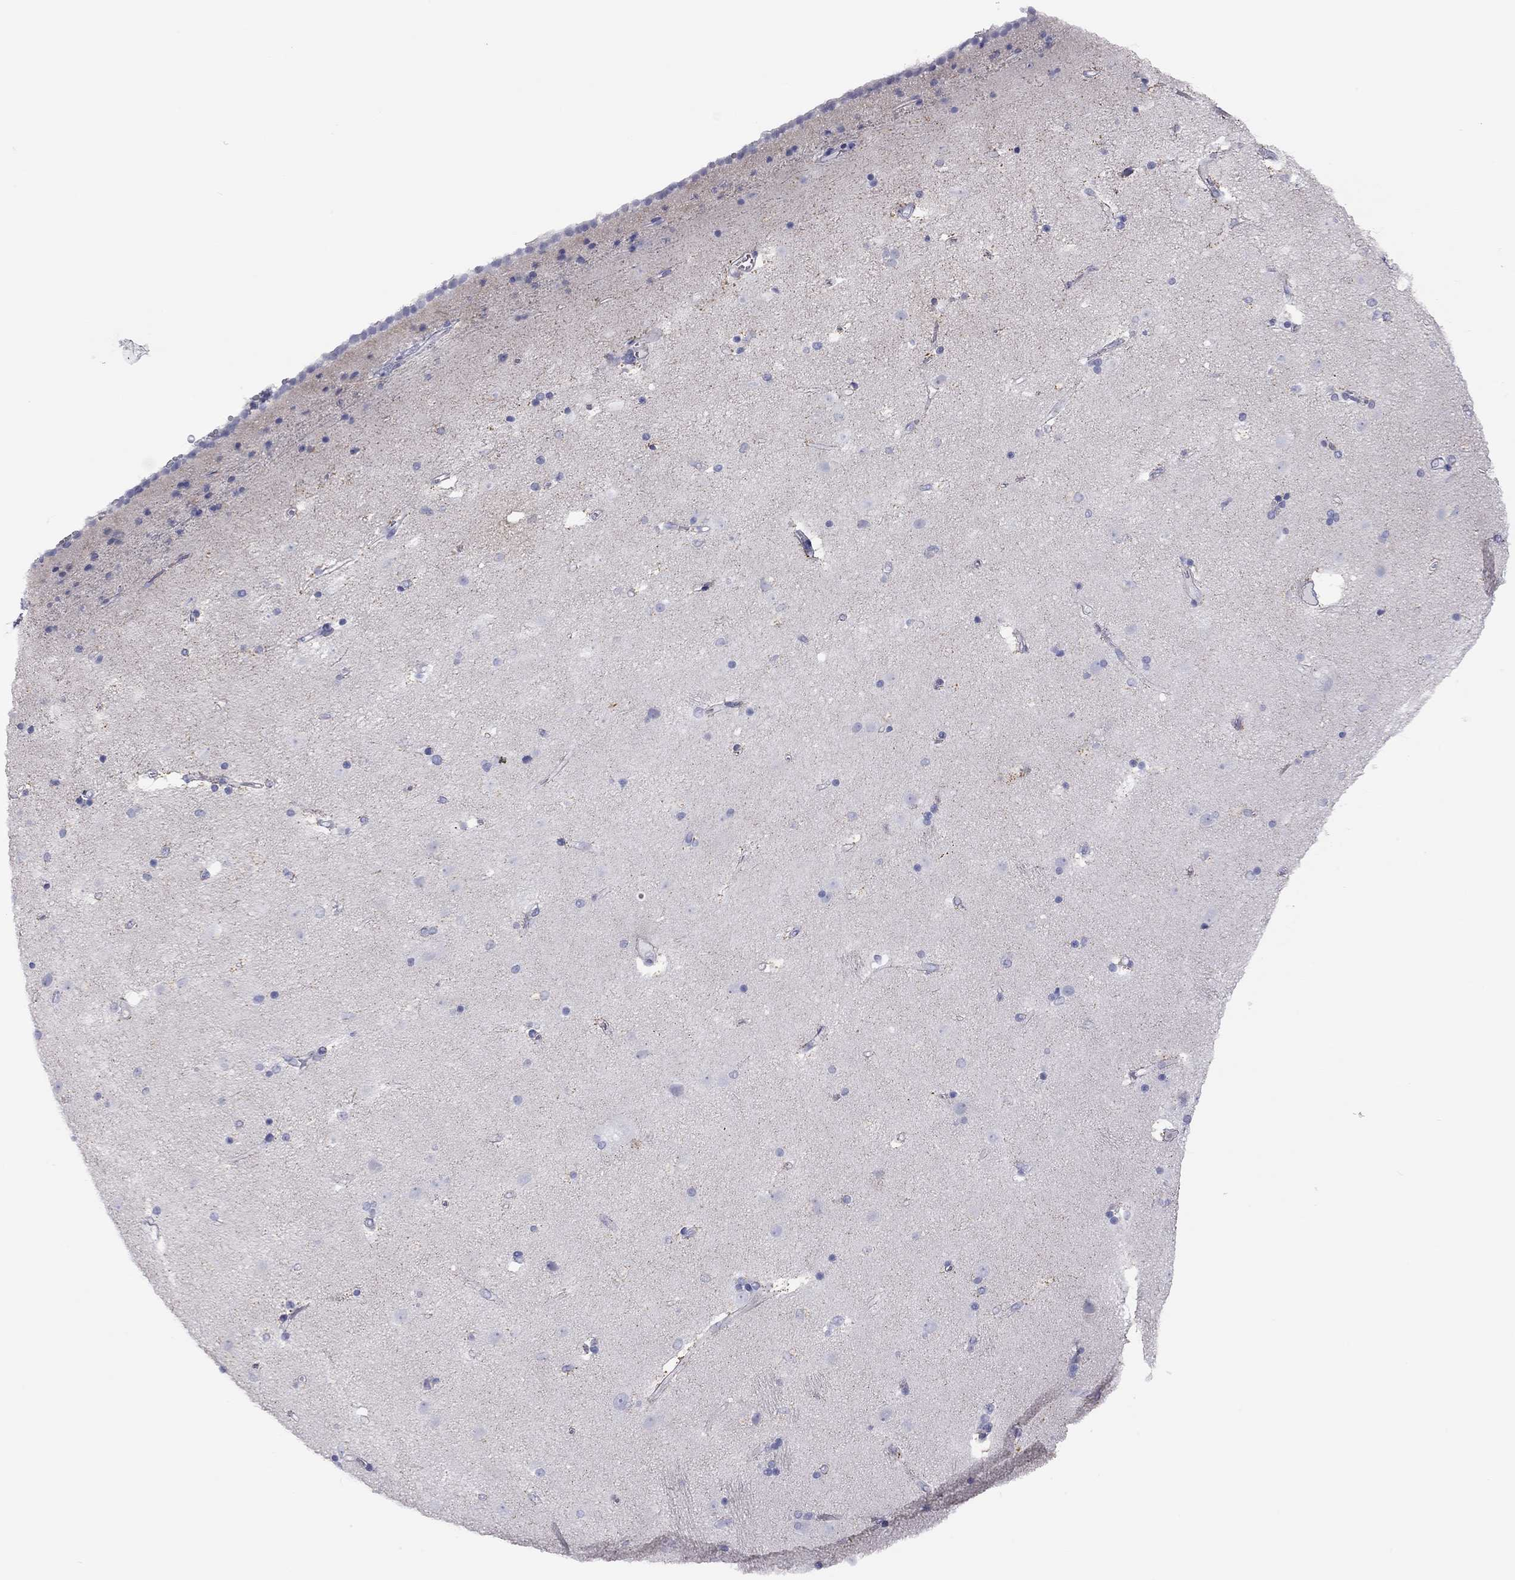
{"staining": {"intensity": "negative", "quantity": "none", "location": "none"}, "tissue": "caudate", "cell_type": "Glial cells", "image_type": "normal", "snomed": [{"axis": "morphology", "description": "Normal tissue, NOS"}, {"axis": "topography", "description": "Lateral ventricle wall"}], "caption": "High magnification brightfield microscopy of unremarkable caudate stained with DAB (3,3'-diaminobenzidine) (brown) and counterstained with hematoxylin (blue): glial cells show no significant positivity. (DAB IHC, high magnification).", "gene": "ADCYAP1", "patient": {"sex": "female", "age": 71}}